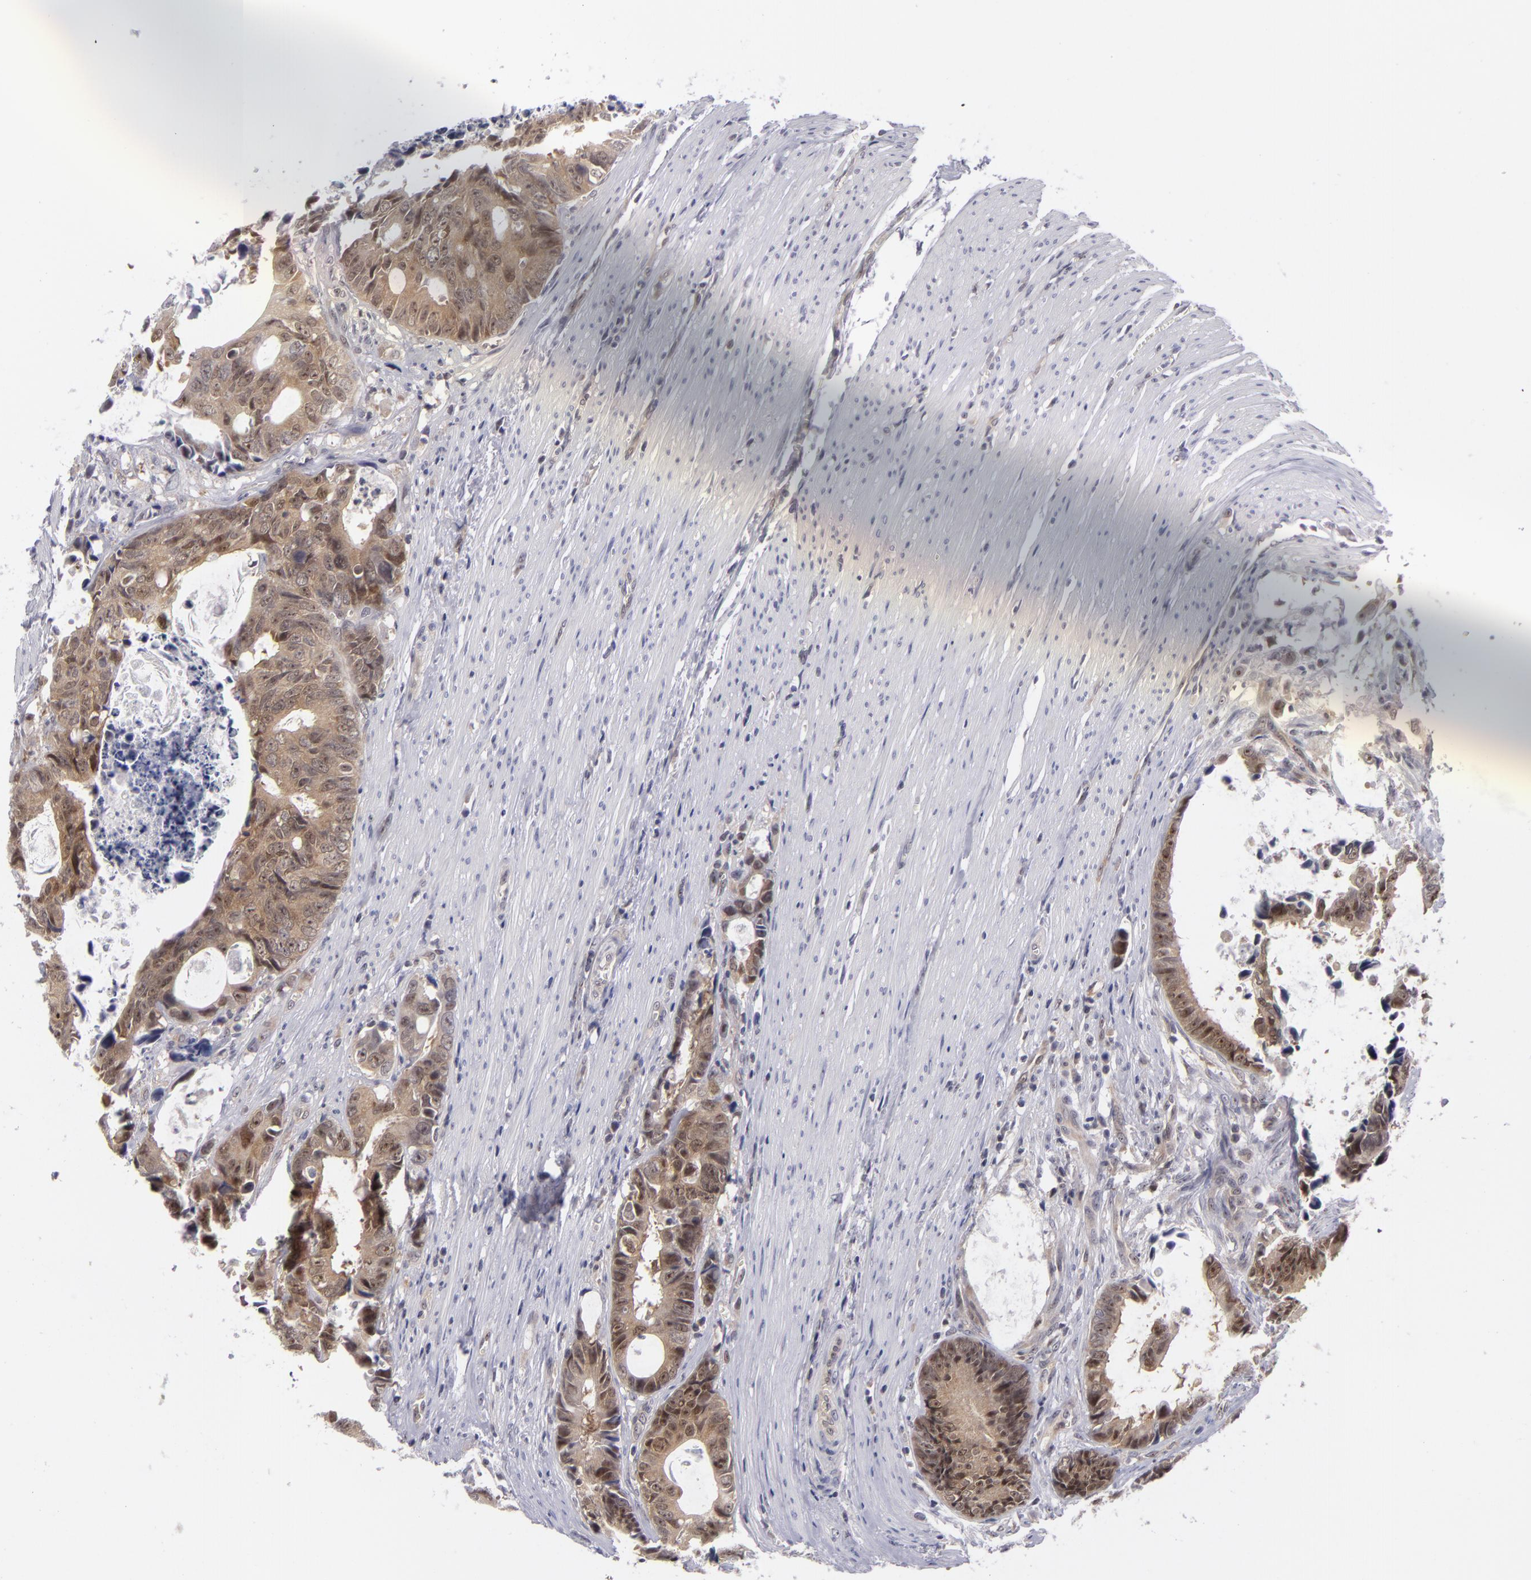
{"staining": {"intensity": "moderate", "quantity": ">75%", "location": "cytoplasmic/membranous"}, "tissue": "colorectal cancer", "cell_type": "Tumor cells", "image_type": "cancer", "snomed": [{"axis": "morphology", "description": "Adenocarcinoma, NOS"}, {"axis": "topography", "description": "Rectum"}], "caption": "Immunohistochemical staining of colorectal cancer (adenocarcinoma) shows moderate cytoplasmic/membranous protein positivity in approximately >75% of tumor cells.", "gene": "BCL10", "patient": {"sex": "female", "age": 98}}